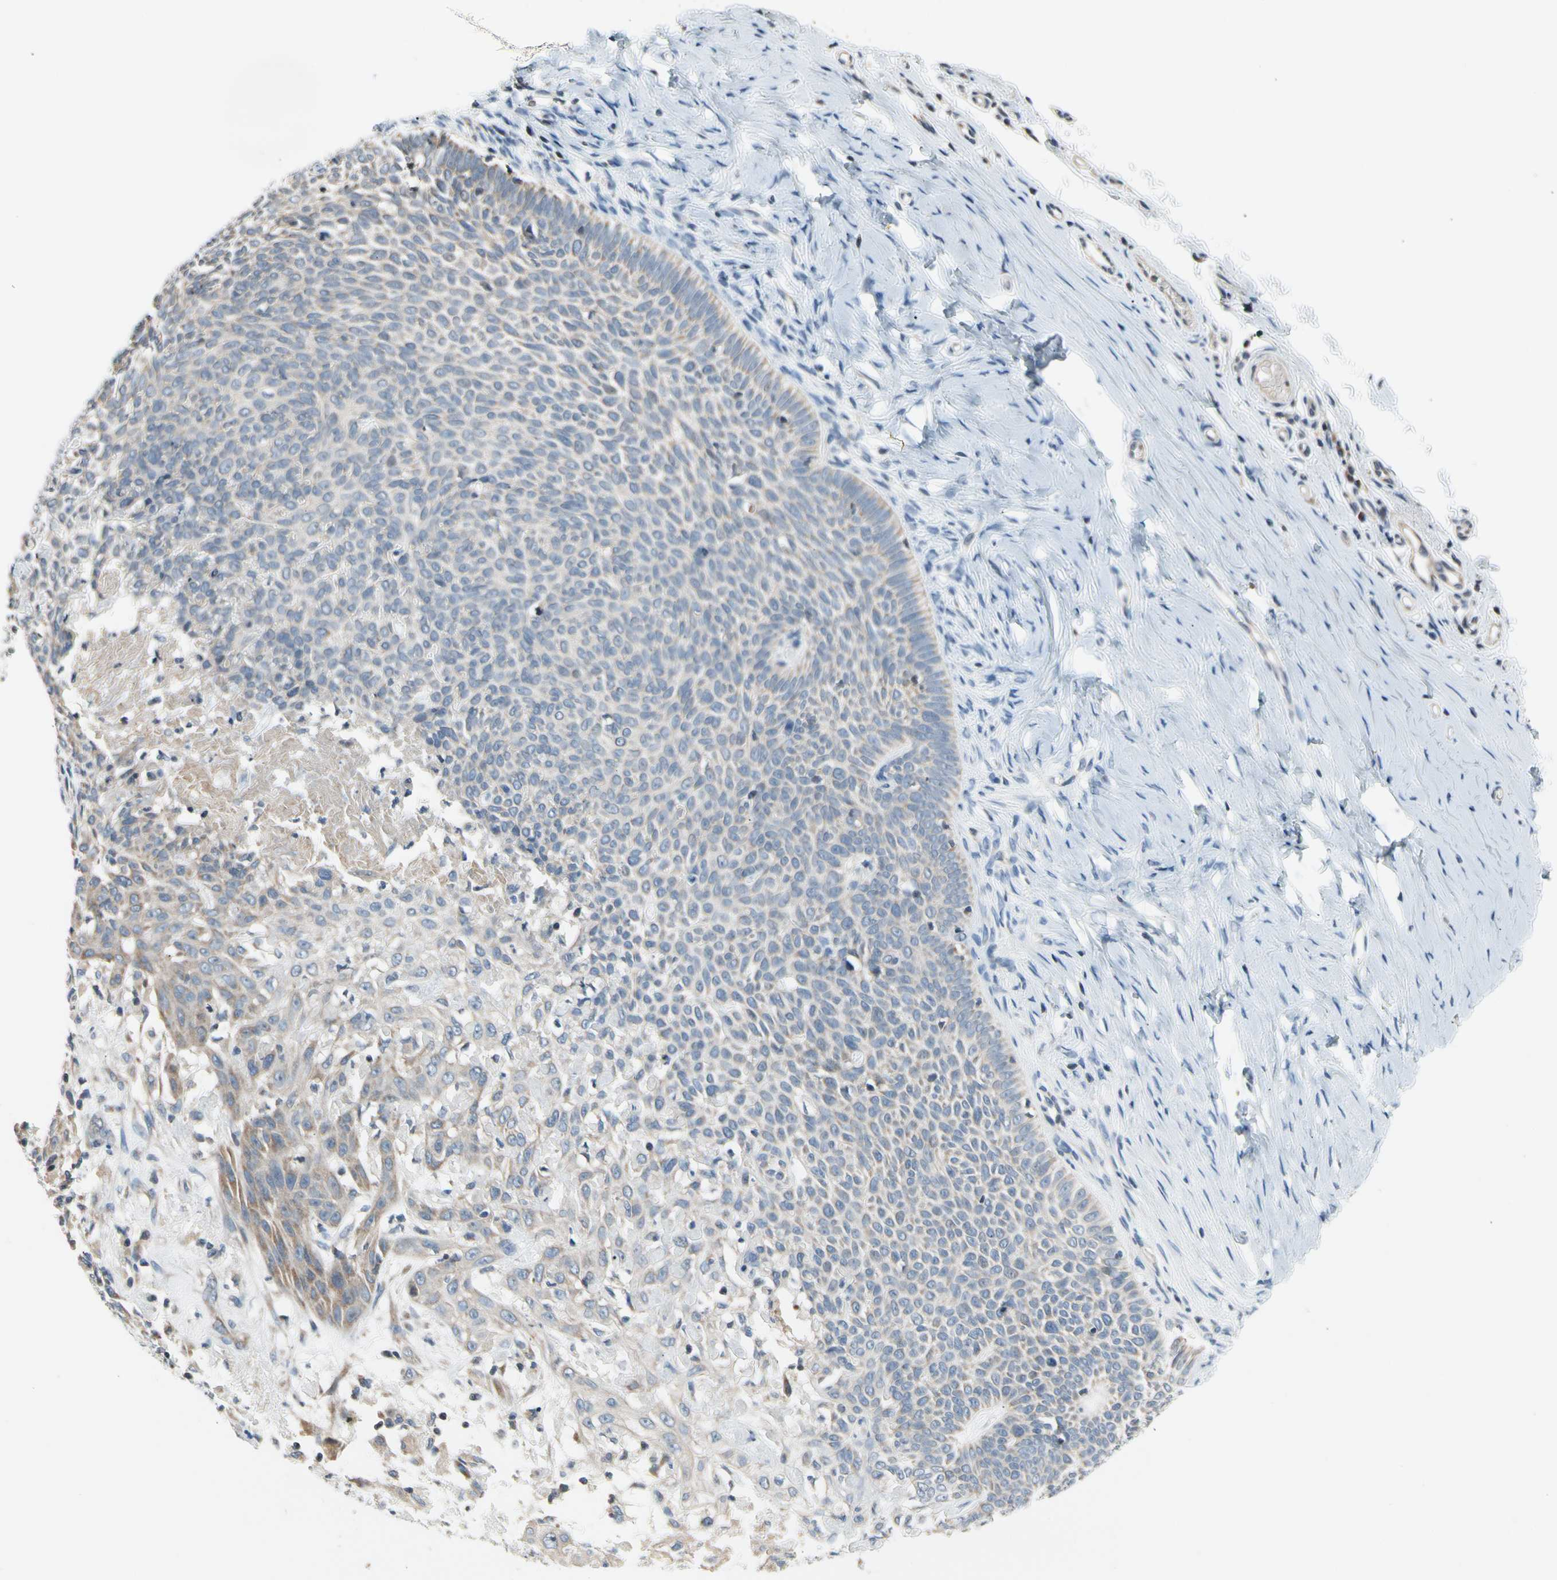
{"staining": {"intensity": "negative", "quantity": "none", "location": "none"}, "tissue": "skin cancer", "cell_type": "Tumor cells", "image_type": "cancer", "snomed": [{"axis": "morphology", "description": "Normal tissue, NOS"}, {"axis": "morphology", "description": "Basal cell carcinoma"}, {"axis": "topography", "description": "Skin"}], "caption": "Histopathology image shows no protein staining in tumor cells of skin cancer (basal cell carcinoma) tissue. Brightfield microscopy of IHC stained with DAB (brown) and hematoxylin (blue), captured at high magnification.", "gene": "SOX30", "patient": {"sex": "male", "age": 87}}